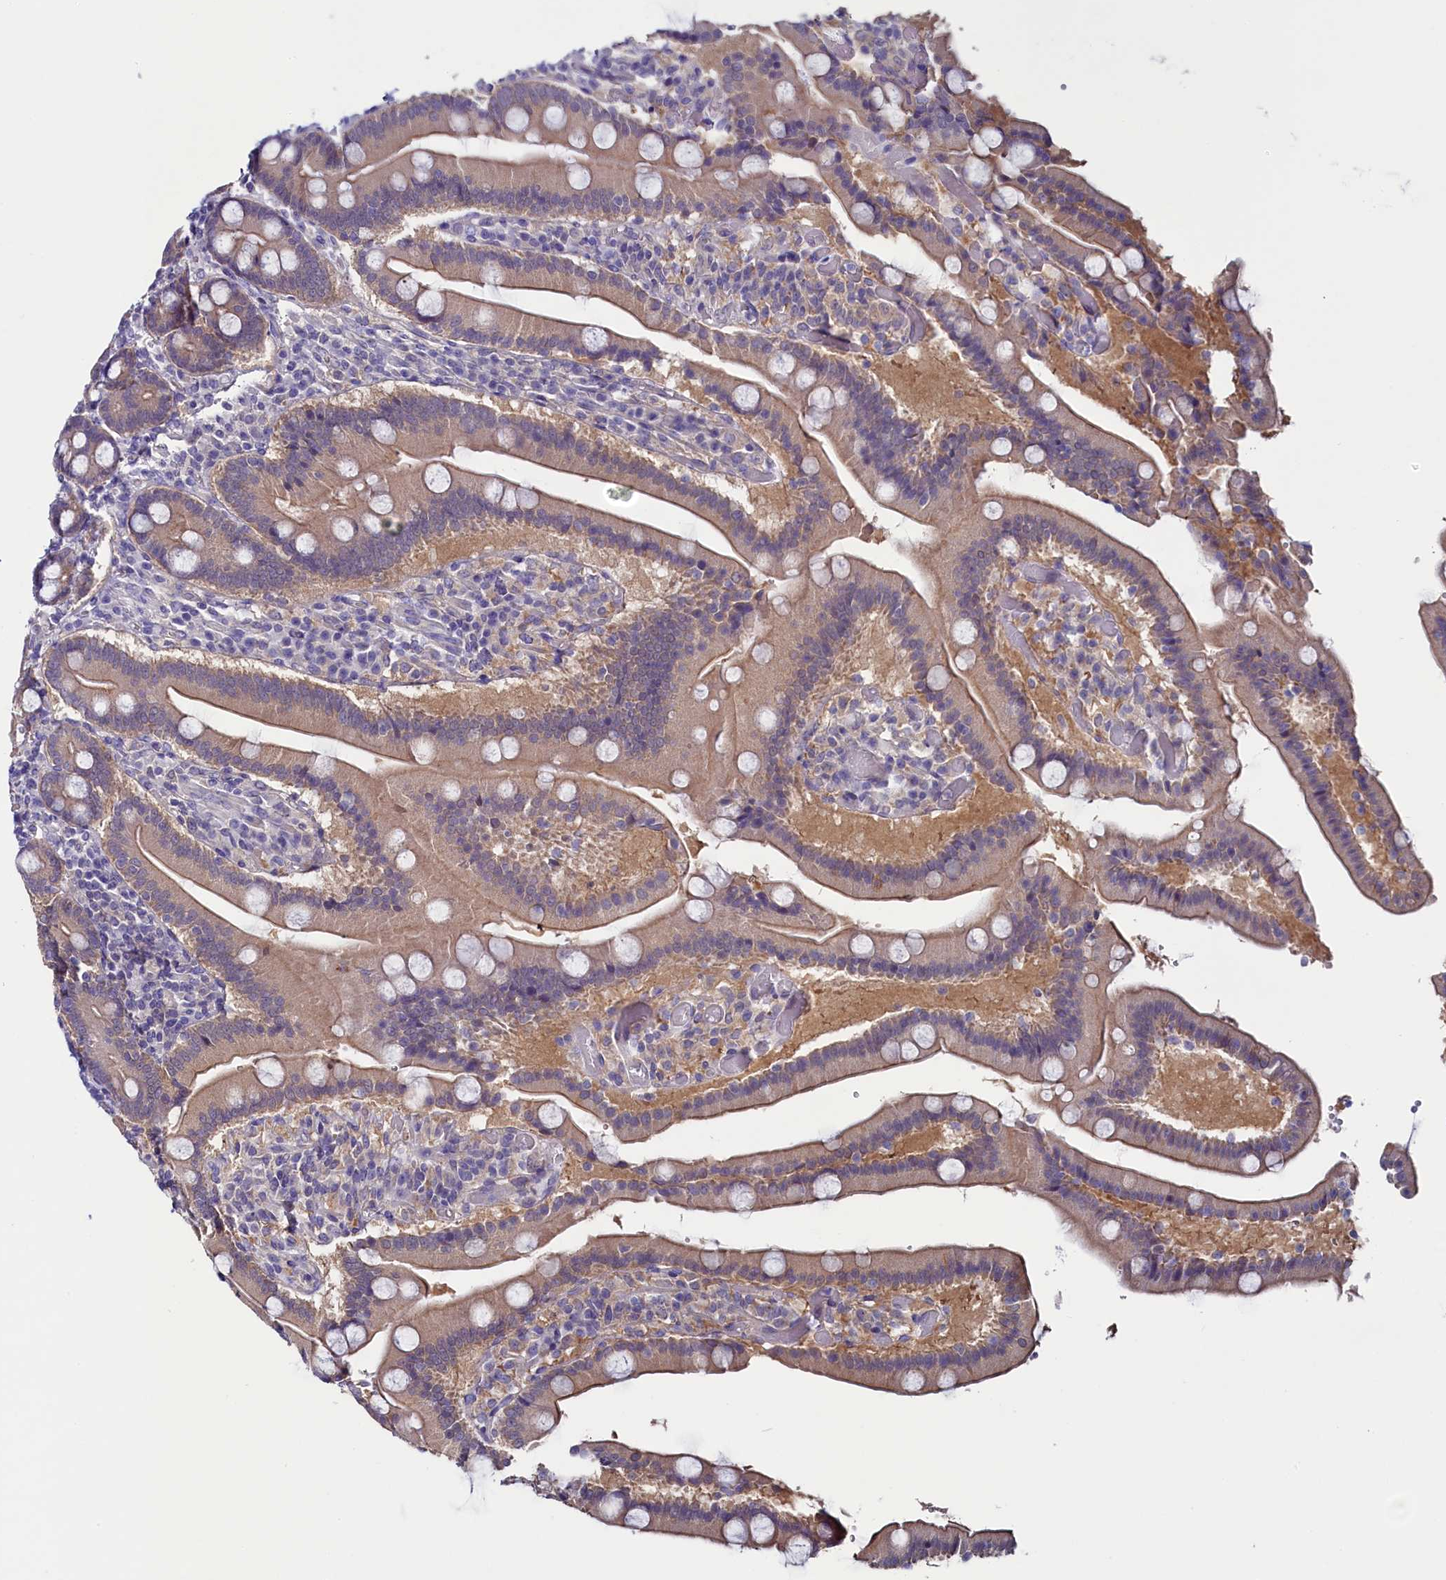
{"staining": {"intensity": "moderate", "quantity": ">75%", "location": "cytoplasmic/membranous"}, "tissue": "duodenum", "cell_type": "Glandular cells", "image_type": "normal", "snomed": [{"axis": "morphology", "description": "Normal tissue, NOS"}, {"axis": "topography", "description": "Duodenum"}], "caption": "IHC (DAB) staining of benign human duodenum exhibits moderate cytoplasmic/membranous protein staining in about >75% of glandular cells.", "gene": "CIAPIN1", "patient": {"sex": "female", "age": 62}}